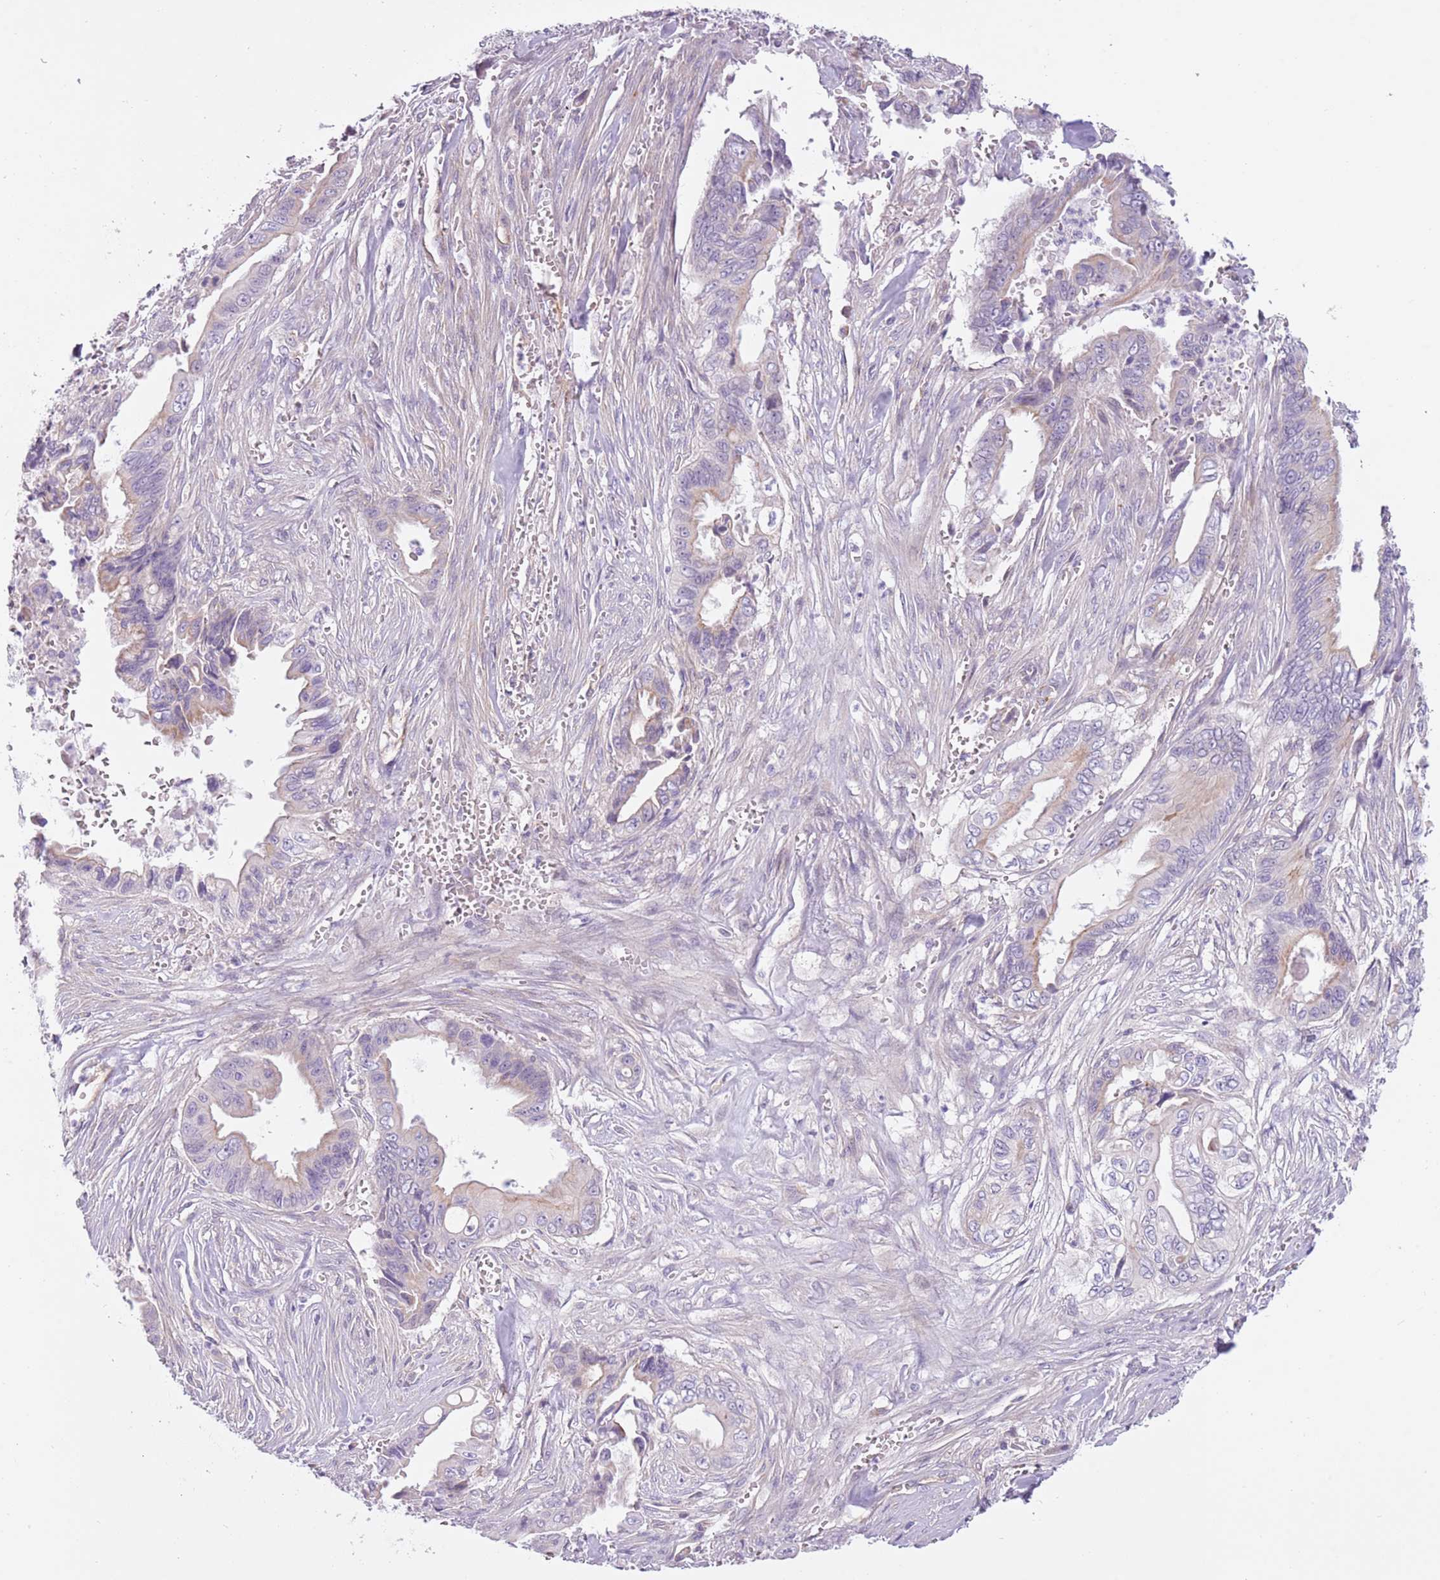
{"staining": {"intensity": "negative", "quantity": "none", "location": "none"}, "tissue": "pancreatic cancer", "cell_type": "Tumor cells", "image_type": "cancer", "snomed": [{"axis": "morphology", "description": "Adenocarcinoma, NOS"}, {"axis": "topography", "description": "Pancreas"}], "caption": "An image of adenocarcinoma (pancreatic) stained for a protein demonstrates no brown staining in tumor cells.", "gene": "MRO", "patient": {"sex": "male", "age": 59}}